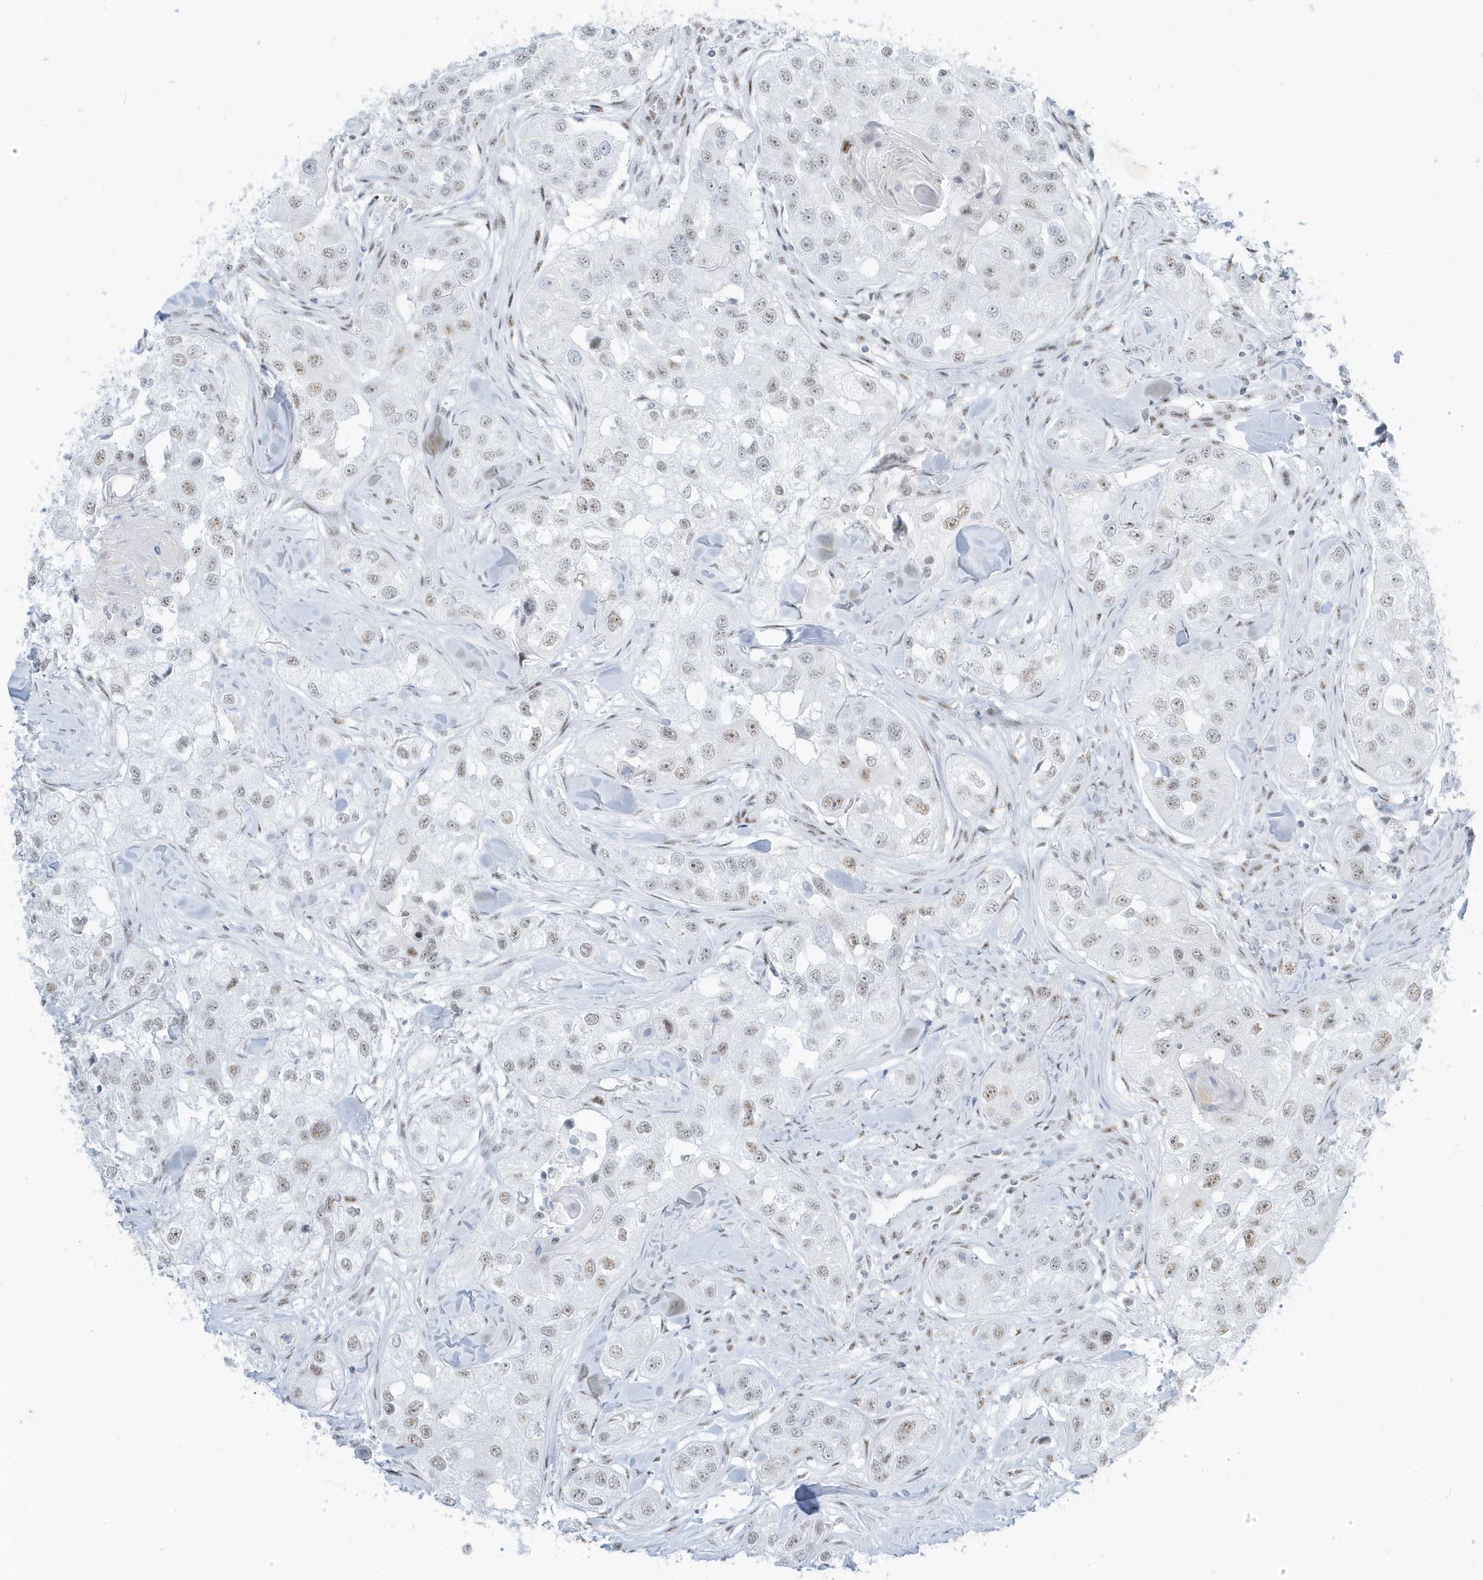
{"staining": {"intensity": "weak", "quantity": ">75%", "location": "nuclear"}, "tissue": "head and neck cancer", "cell_type": "Tumor cells", "image_type": "cancer", "snomed": [{"axis": "morphology", "description": "Normal tissue, NOS"}, {"axis": "morphology", "description": "Squamous cell carcinoma, NOS"}, {"axis": "topography", "description": "Skeletal muscle"}, {"axis": "topography", "description": "Head-Neck"}], "caption": "A brown stain labels weak nuclear expression of a protein in head and neck cancer tumor cells. The protein of interest is shown in brown color, while the nuclei are stained blue.", "gene": "PLEKHN1", "patient": {"sex": "male", "age": 51}}